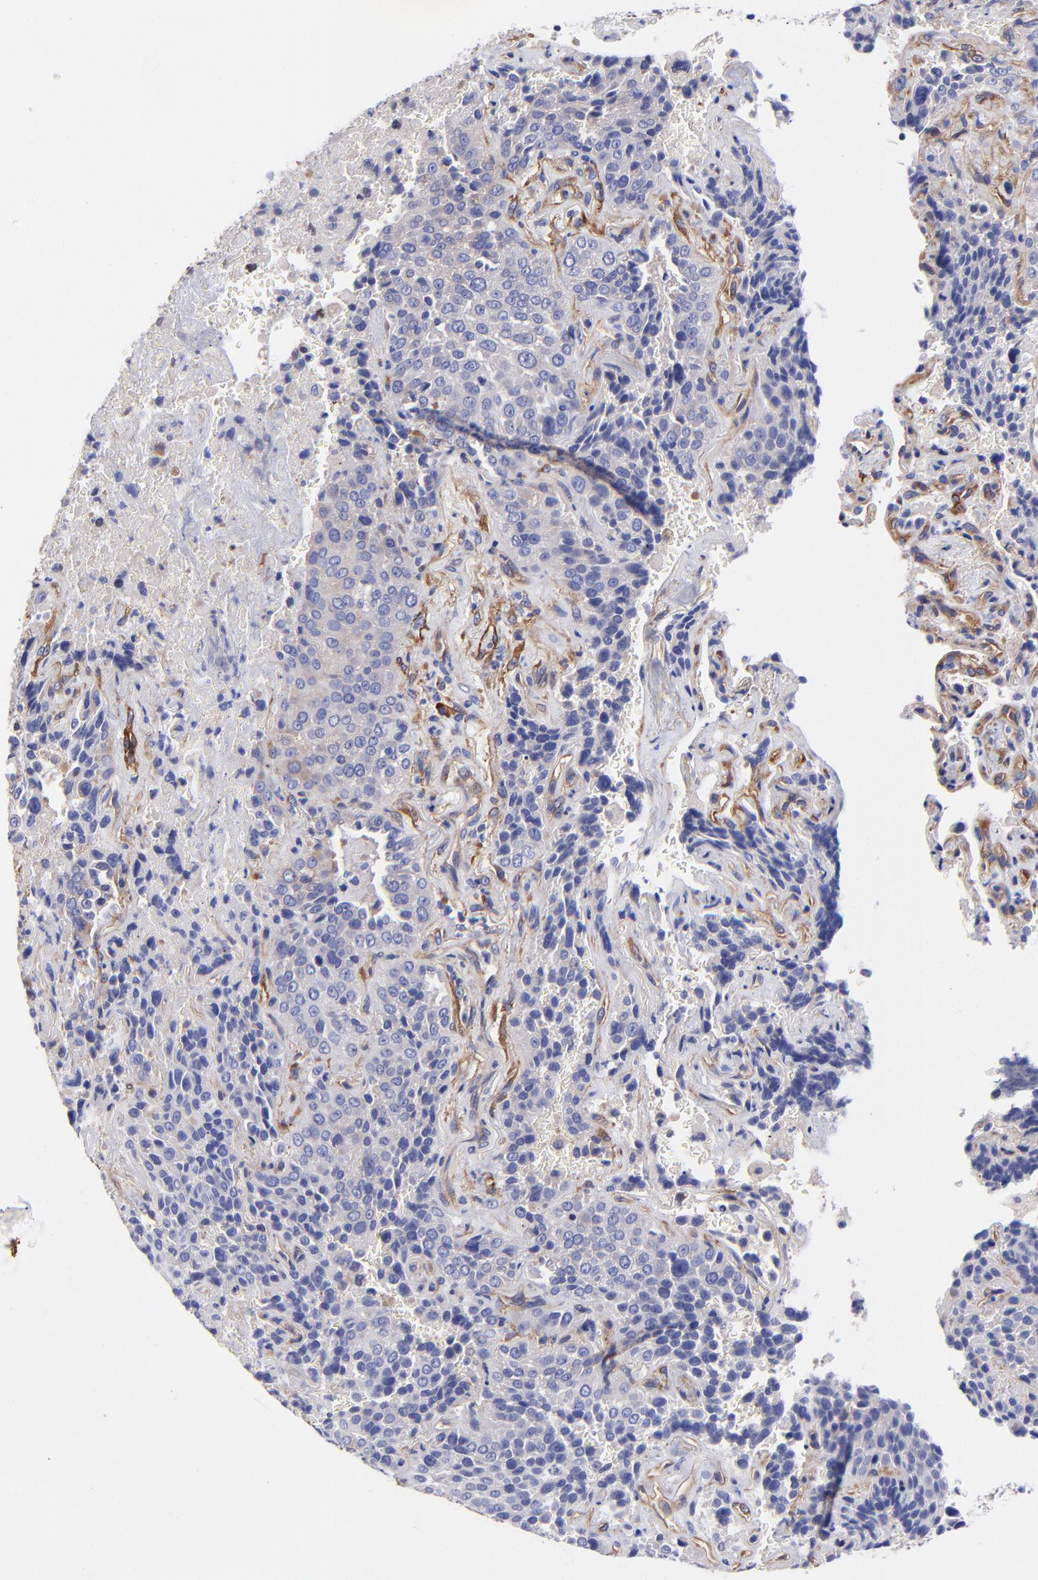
{"staining": {"intensity": "negative", "quantity": "none", "location": "none"}, "tissue": "lung cancer", "cell_type": "Tumor cells", "image_type": "cancer", "snomed": [{"axis": "morphology", "description": "Squamous cell carcinoma, NOS"}, {"axis": "topography", "description": "Lung"}], "caption": "A high-resolution photomicrograph shows immunohistochemistry staining of lung cancer, which displays no significant positivity in tumor cells.", "gene": "PPFIBP1", "patient": {"sex": "male", "age": 54}}